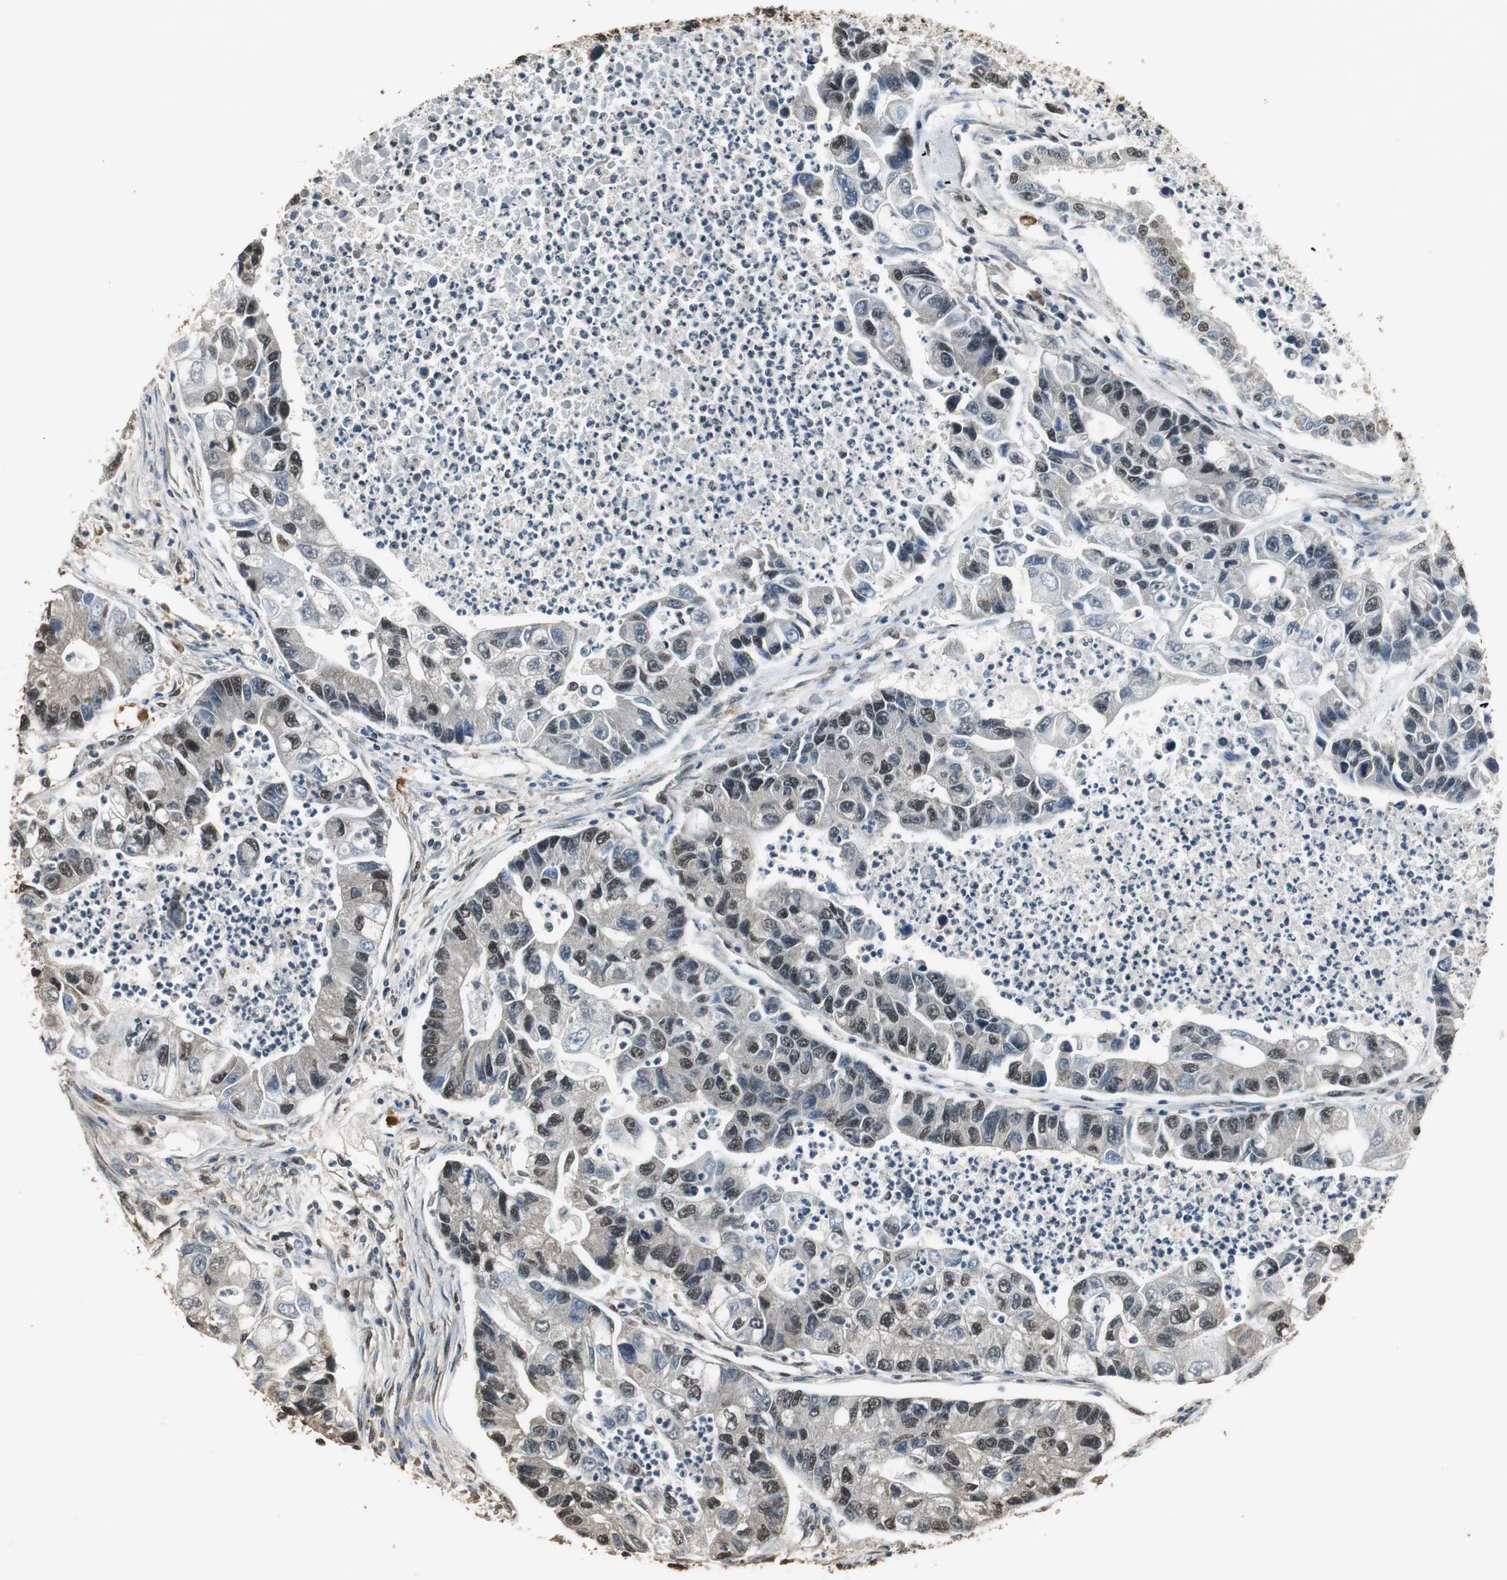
{"staining": {"intensity": "moderate", "quantity": "25%-75%", "location": "nuclear"}, "tissue": "lung cancer", "cell_type": "Tumor cells", "image_type": "cancer", "snomed": [{"axis": "morphology", "description": "Adenocarcinoma, NOS"}, {"axis": "topography", "description": "Lung"}], "caption": "Immunohistochemical staining of human lung cancer displays medium levels of moderate nuclear protein positivity in about 25%-75% of tumor cells.", "gene": "PPP1R13B", "patient": {"sex": "female", "age": 51}}